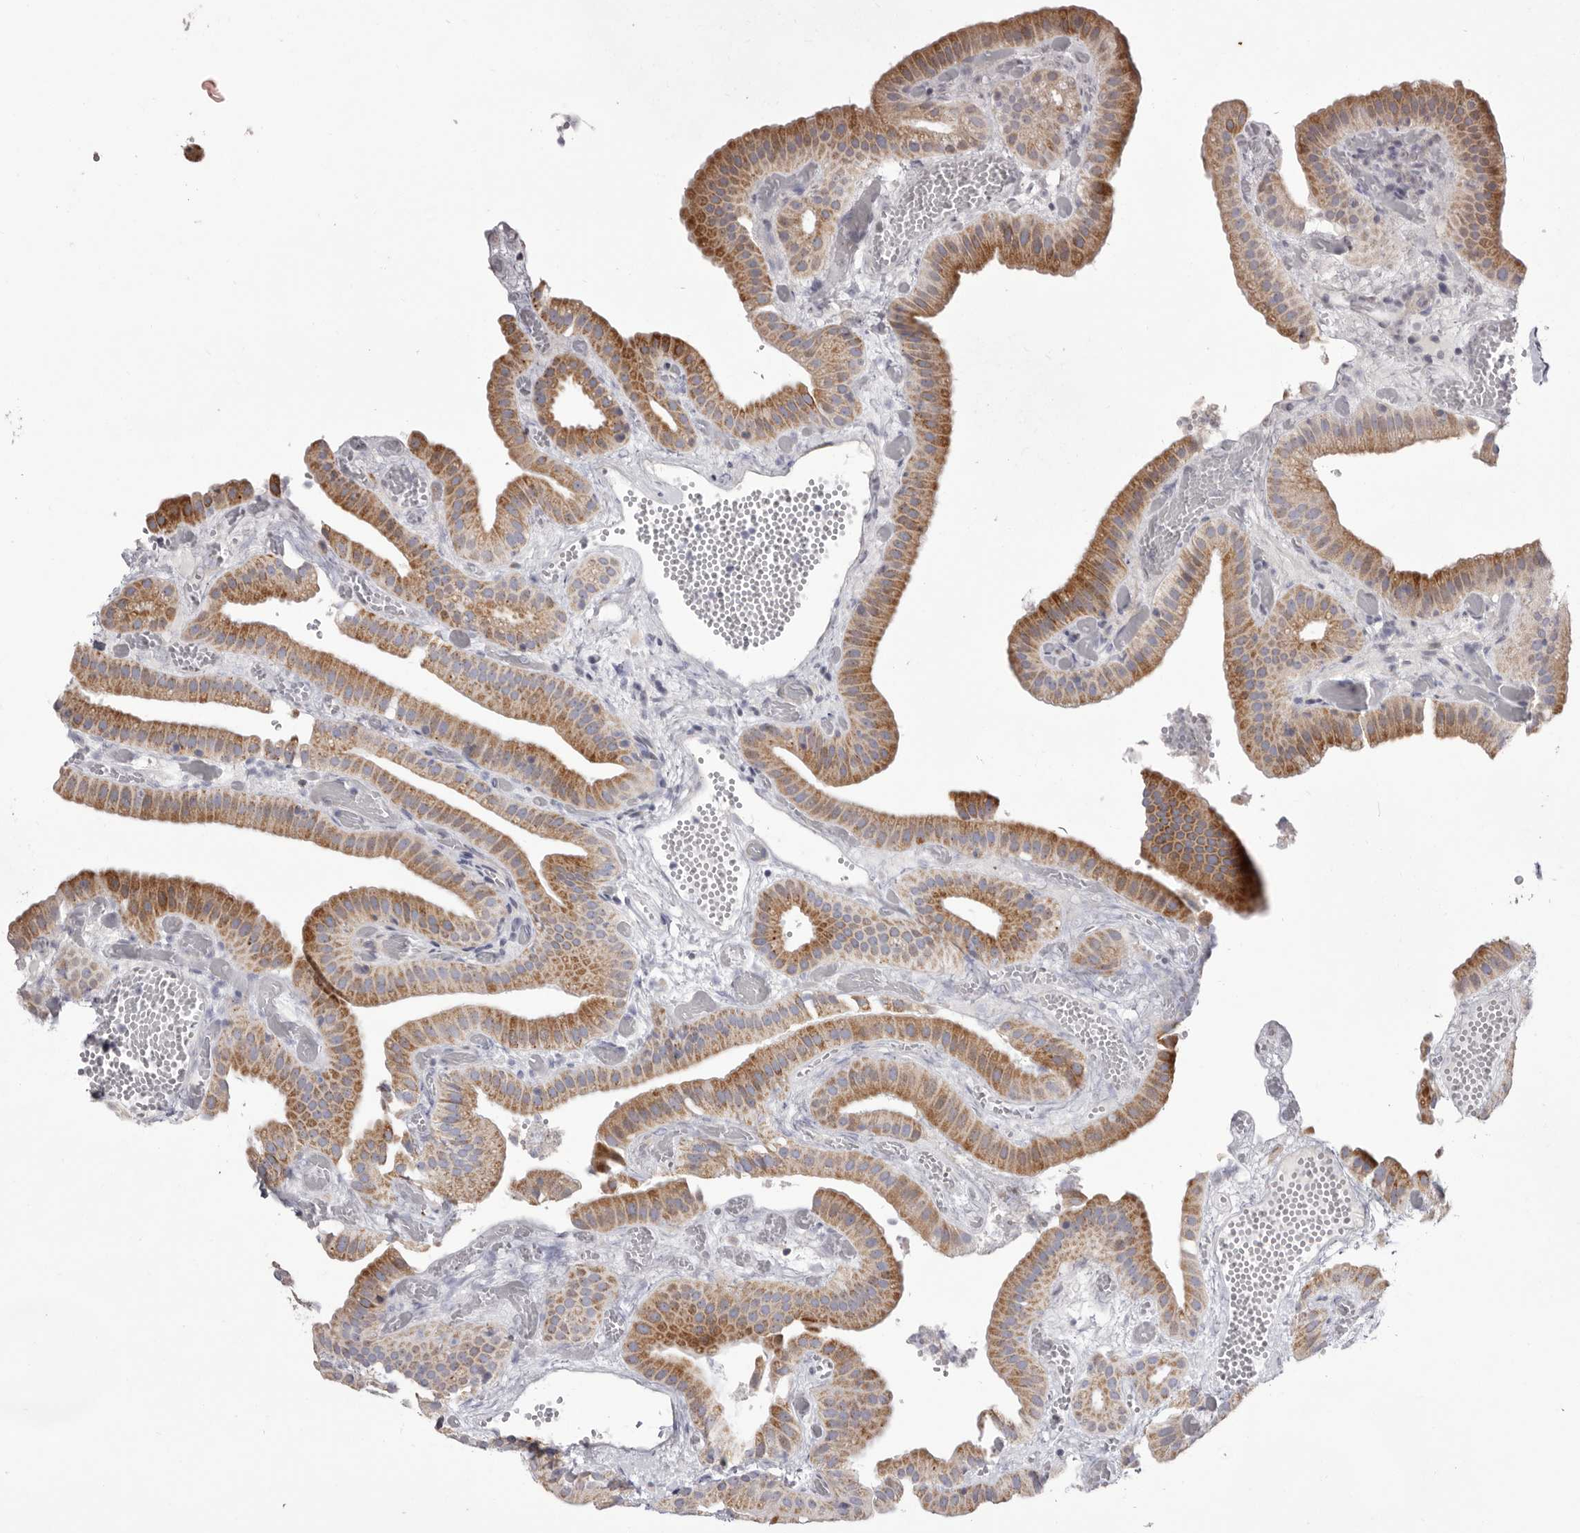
{"staining": {"intensity": "moderate", "quantity": ">75%", "location": "cytoplasmic/membranous"}, "tissue": "gallbladder", "cell_type": "Glandular cells", "image_type": "normal", "snomed": [{"axis": "morphology", "description": "Normal tissue, NOS"}, {"axis": "topography", "description": "Gallbladder"}], "caption": "Immunohistochemical staining of benign human gallbladder reveals >75% levels of moderate cytoplasmic/membranous protein positivity in about >75% of glandular cells.", "gene": "NUBPL", "patient": {"sex": "female", "age": 64}}